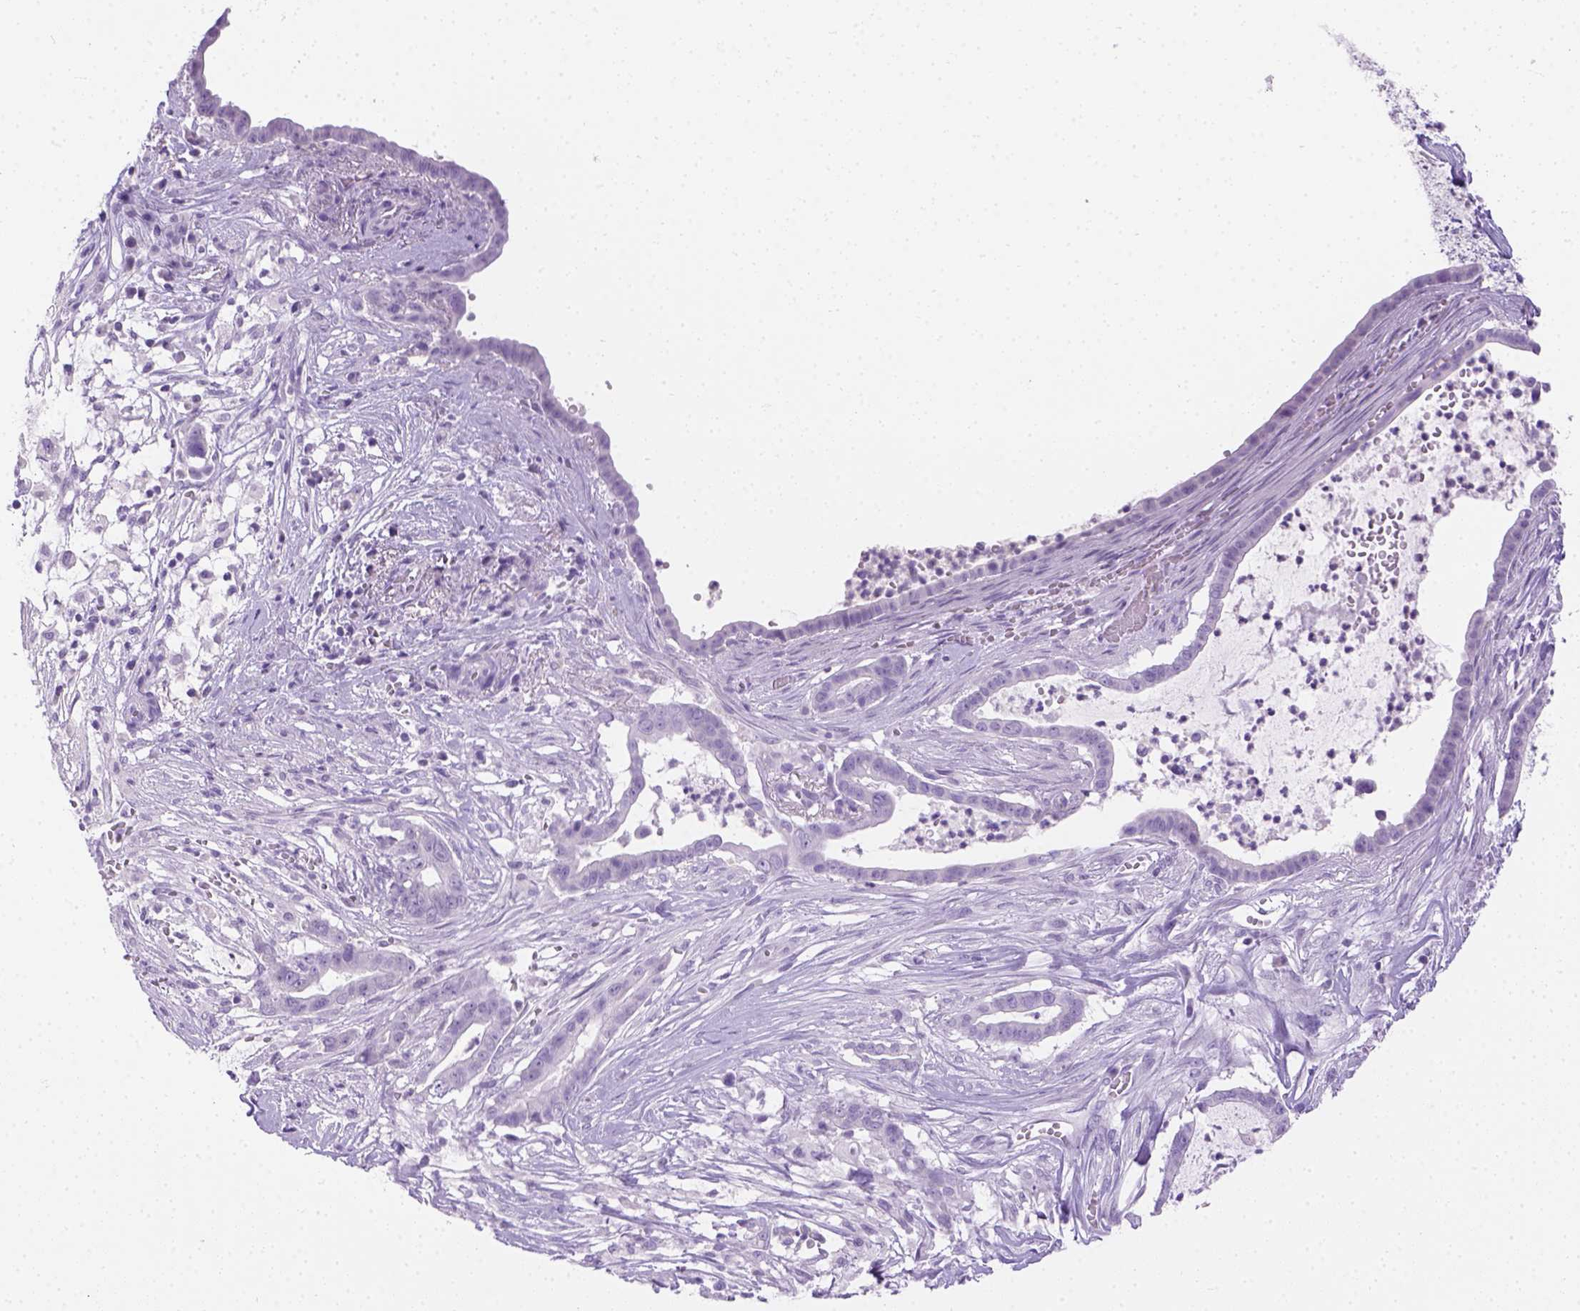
{"staining": {"intensity": "negative", "quantity": "none", "location": "none"}, "tissue": "pancreatic cancer", "cell_type": "Tumor cells", "image_type": "cancer", "snomed": [{"axis": "morphology", "description": "Adenocarcinoma, NOS"}, {"axis": "topography", "description": "Pancreas"}], "caption": "This is an immunohistochemistry micrograph of pancreatic cancer (adenocarcinoma). There is no staining in tumor cells.", "gene": "TMEM38A", "patient": {"sex": "male", "age": 61}}